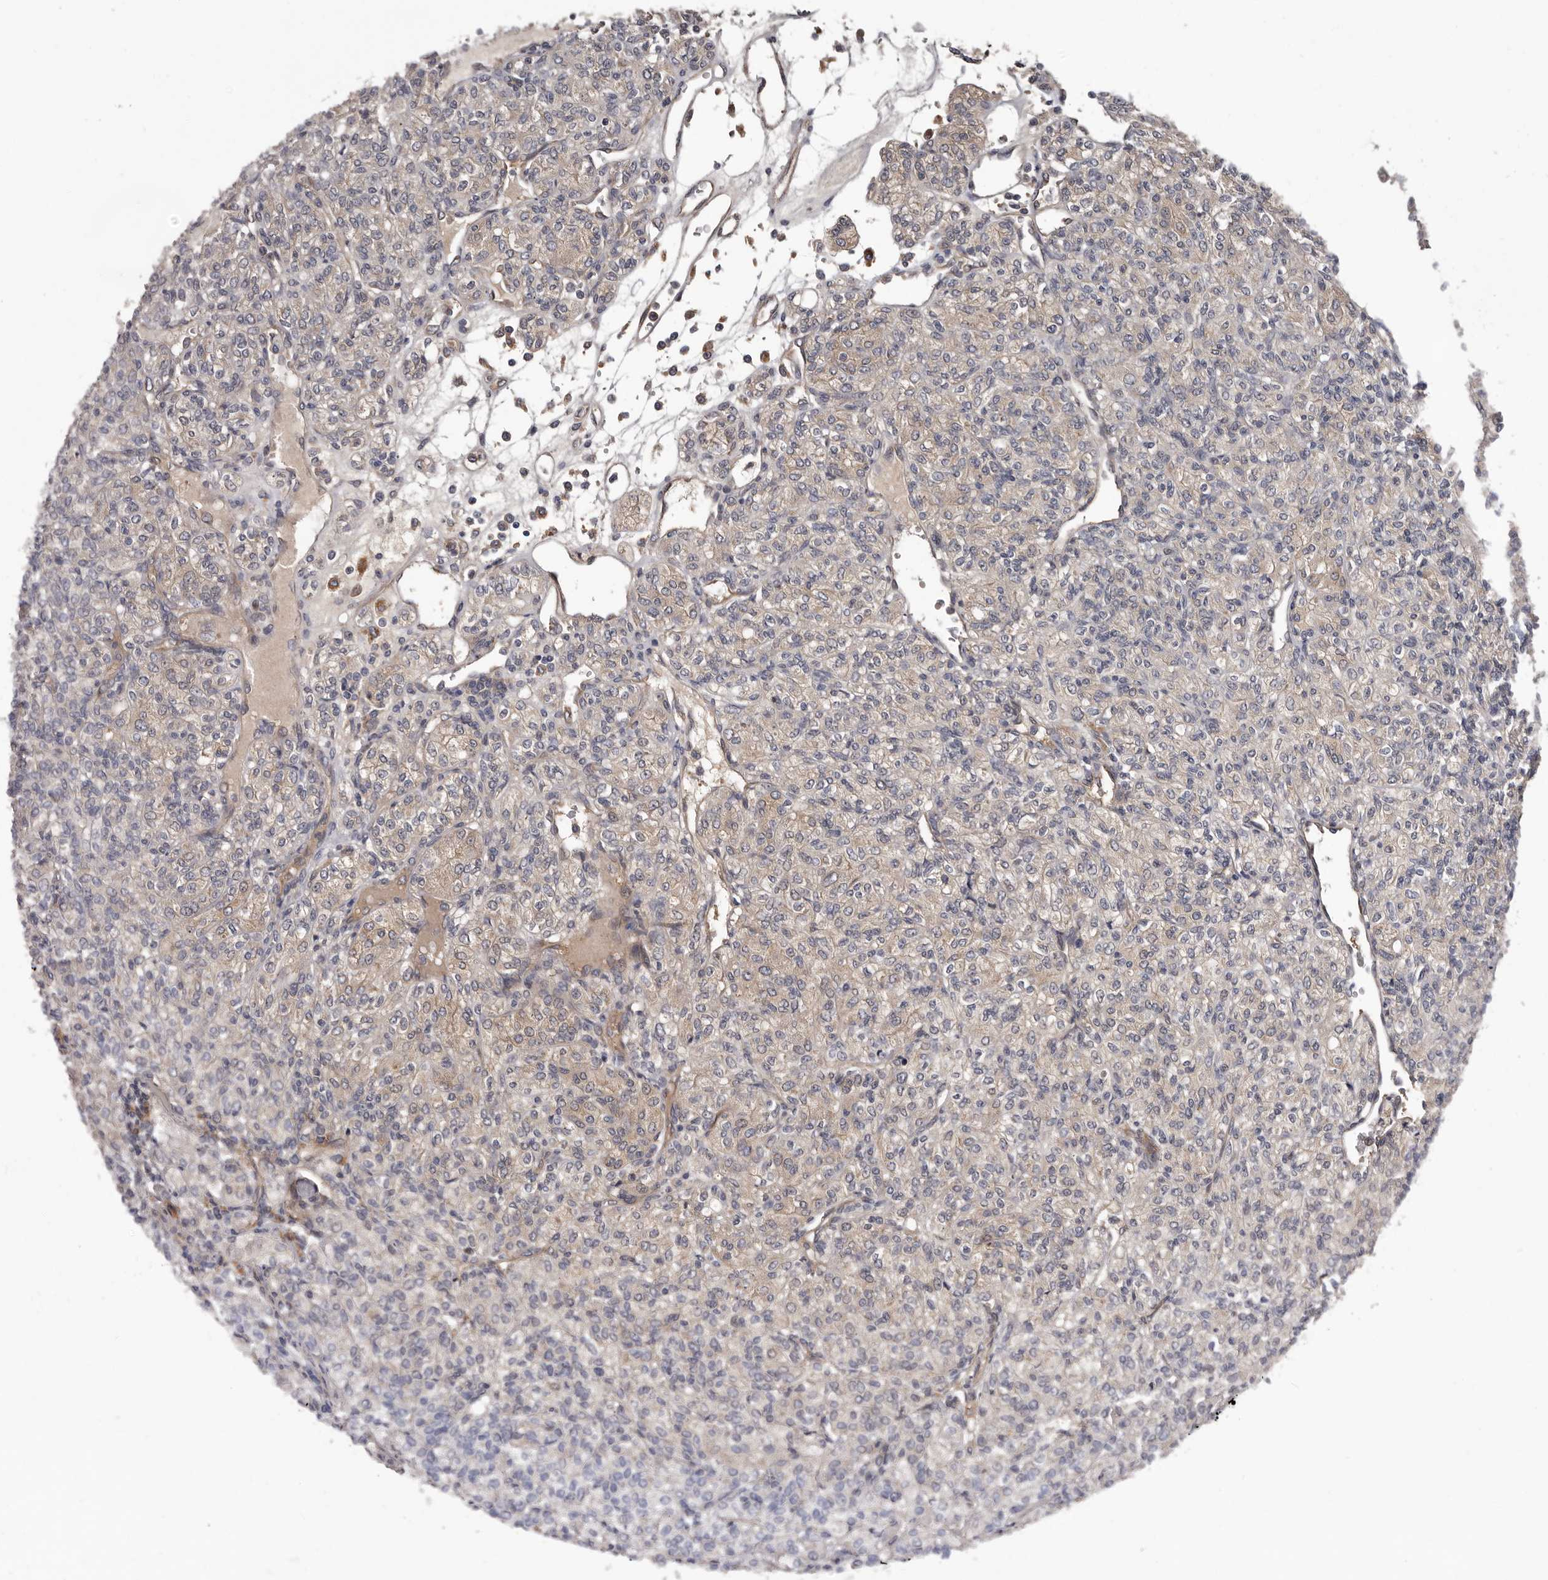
{"staining": {"intensity": "negative", "quantity": "none", "location": "none"}, "tissue": "renal cancer", "cell_type": "Tumor cells", "image_type": "cancer", "snomed": [{"axis": "morphology", "description": "Adenocarcinoma, NOS"}, {"axis": "topography", "description": "Kidney"}], "caption": "Immunohistochemical staining of renal cancer reveals no significant staining in tumor cells.", "gene": "PRKD1", "patient": {"sex": "male", "age": 77}}